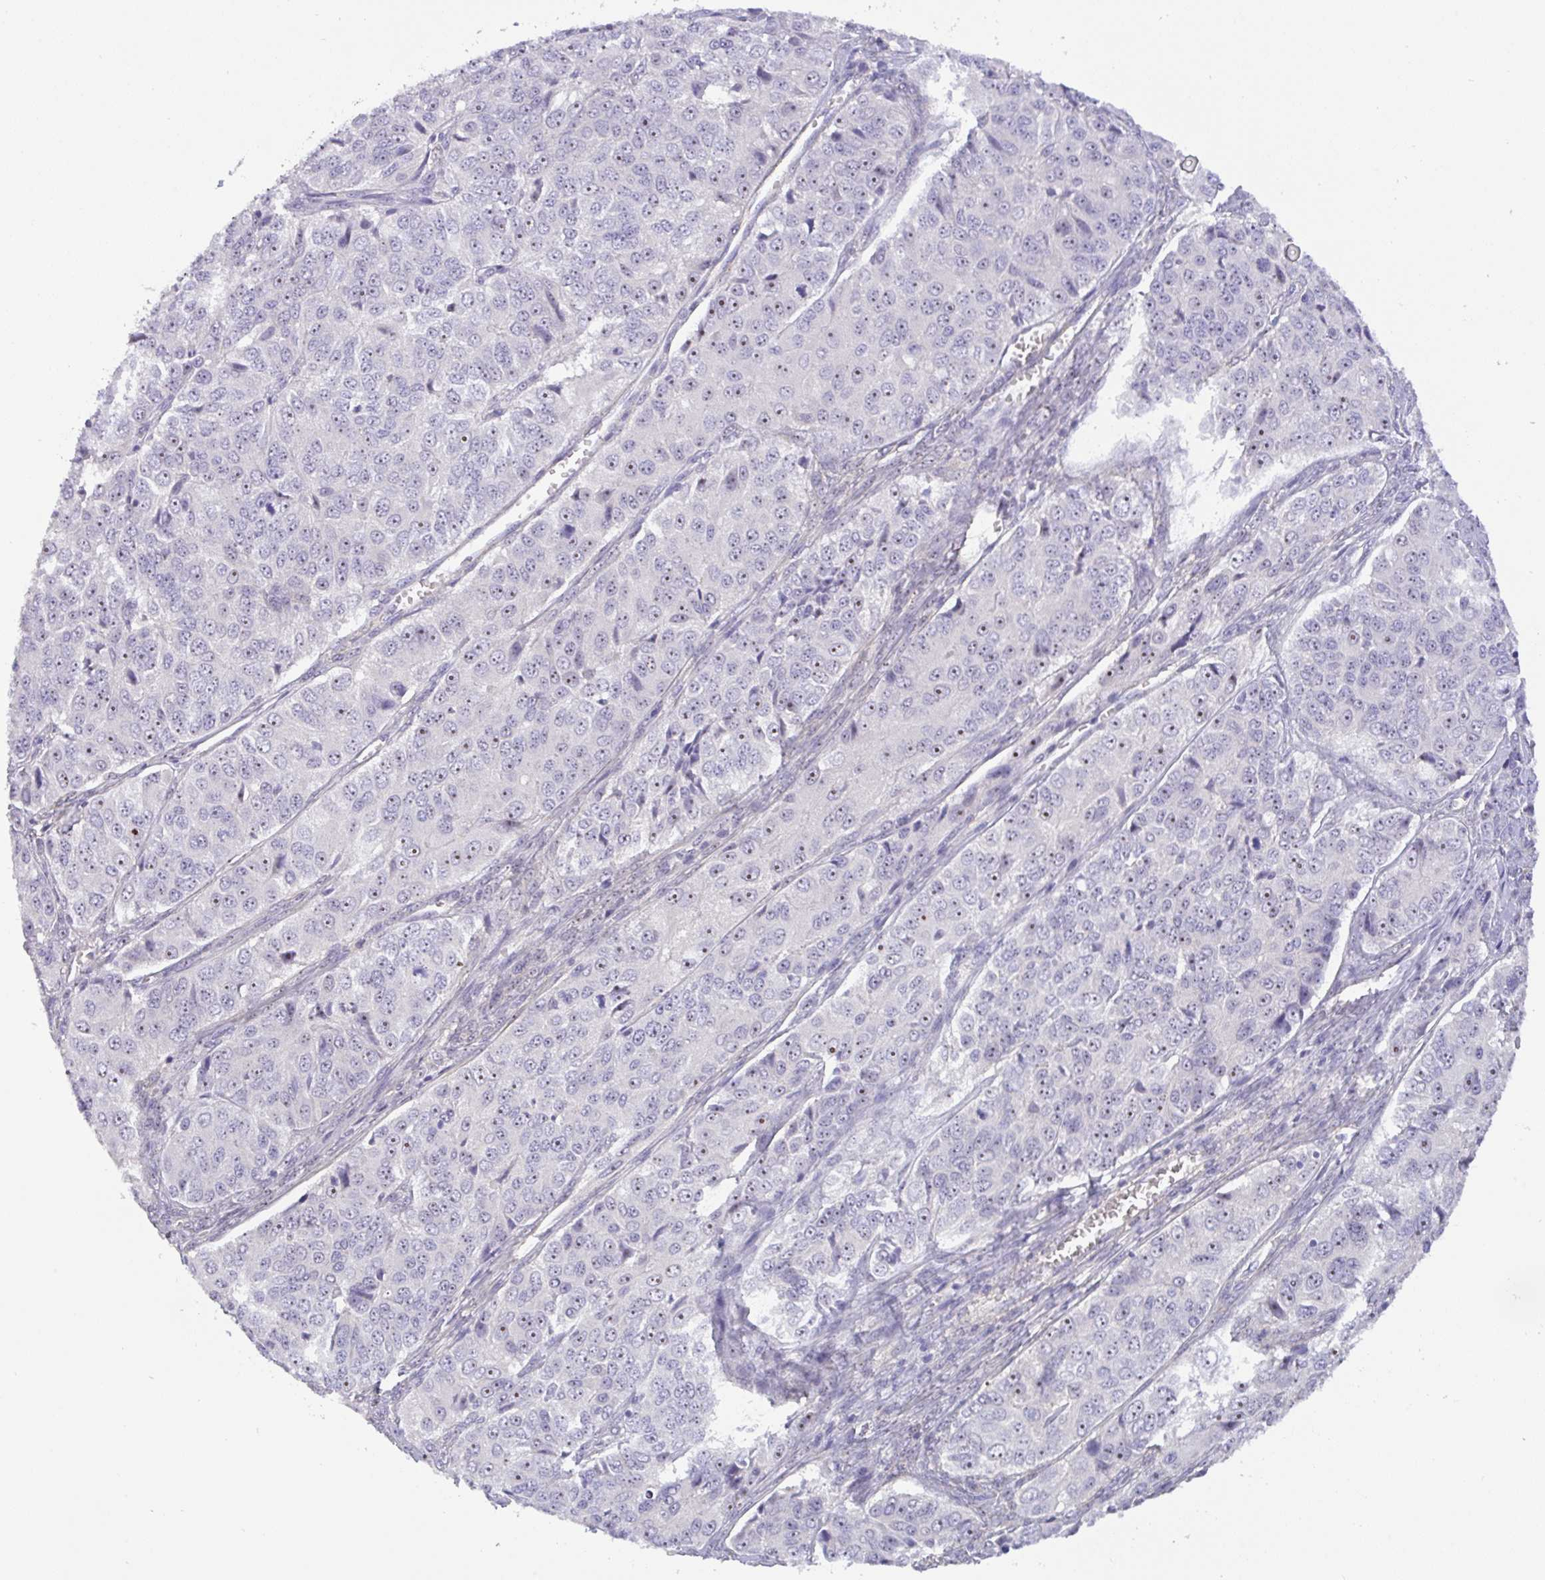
{"staining": {"intensity": "weak", "quantity": "<25%", "location": "nuclear"}, "tissue": "ovarian cancer", "cell_type": "Tumor cells", "image_type": "cancer", "snomed": [{"axis": "morphology", "description": "Carcinoma, endometroid"}, {"axis": "topography", "description": "Ovary"}], "caption": "A micrograph of ovarian cancer stained for a protein displays no brown staining in tumor cells.", "gene": "MXRA8", "patient": {"sex": "female", "age": 51}}